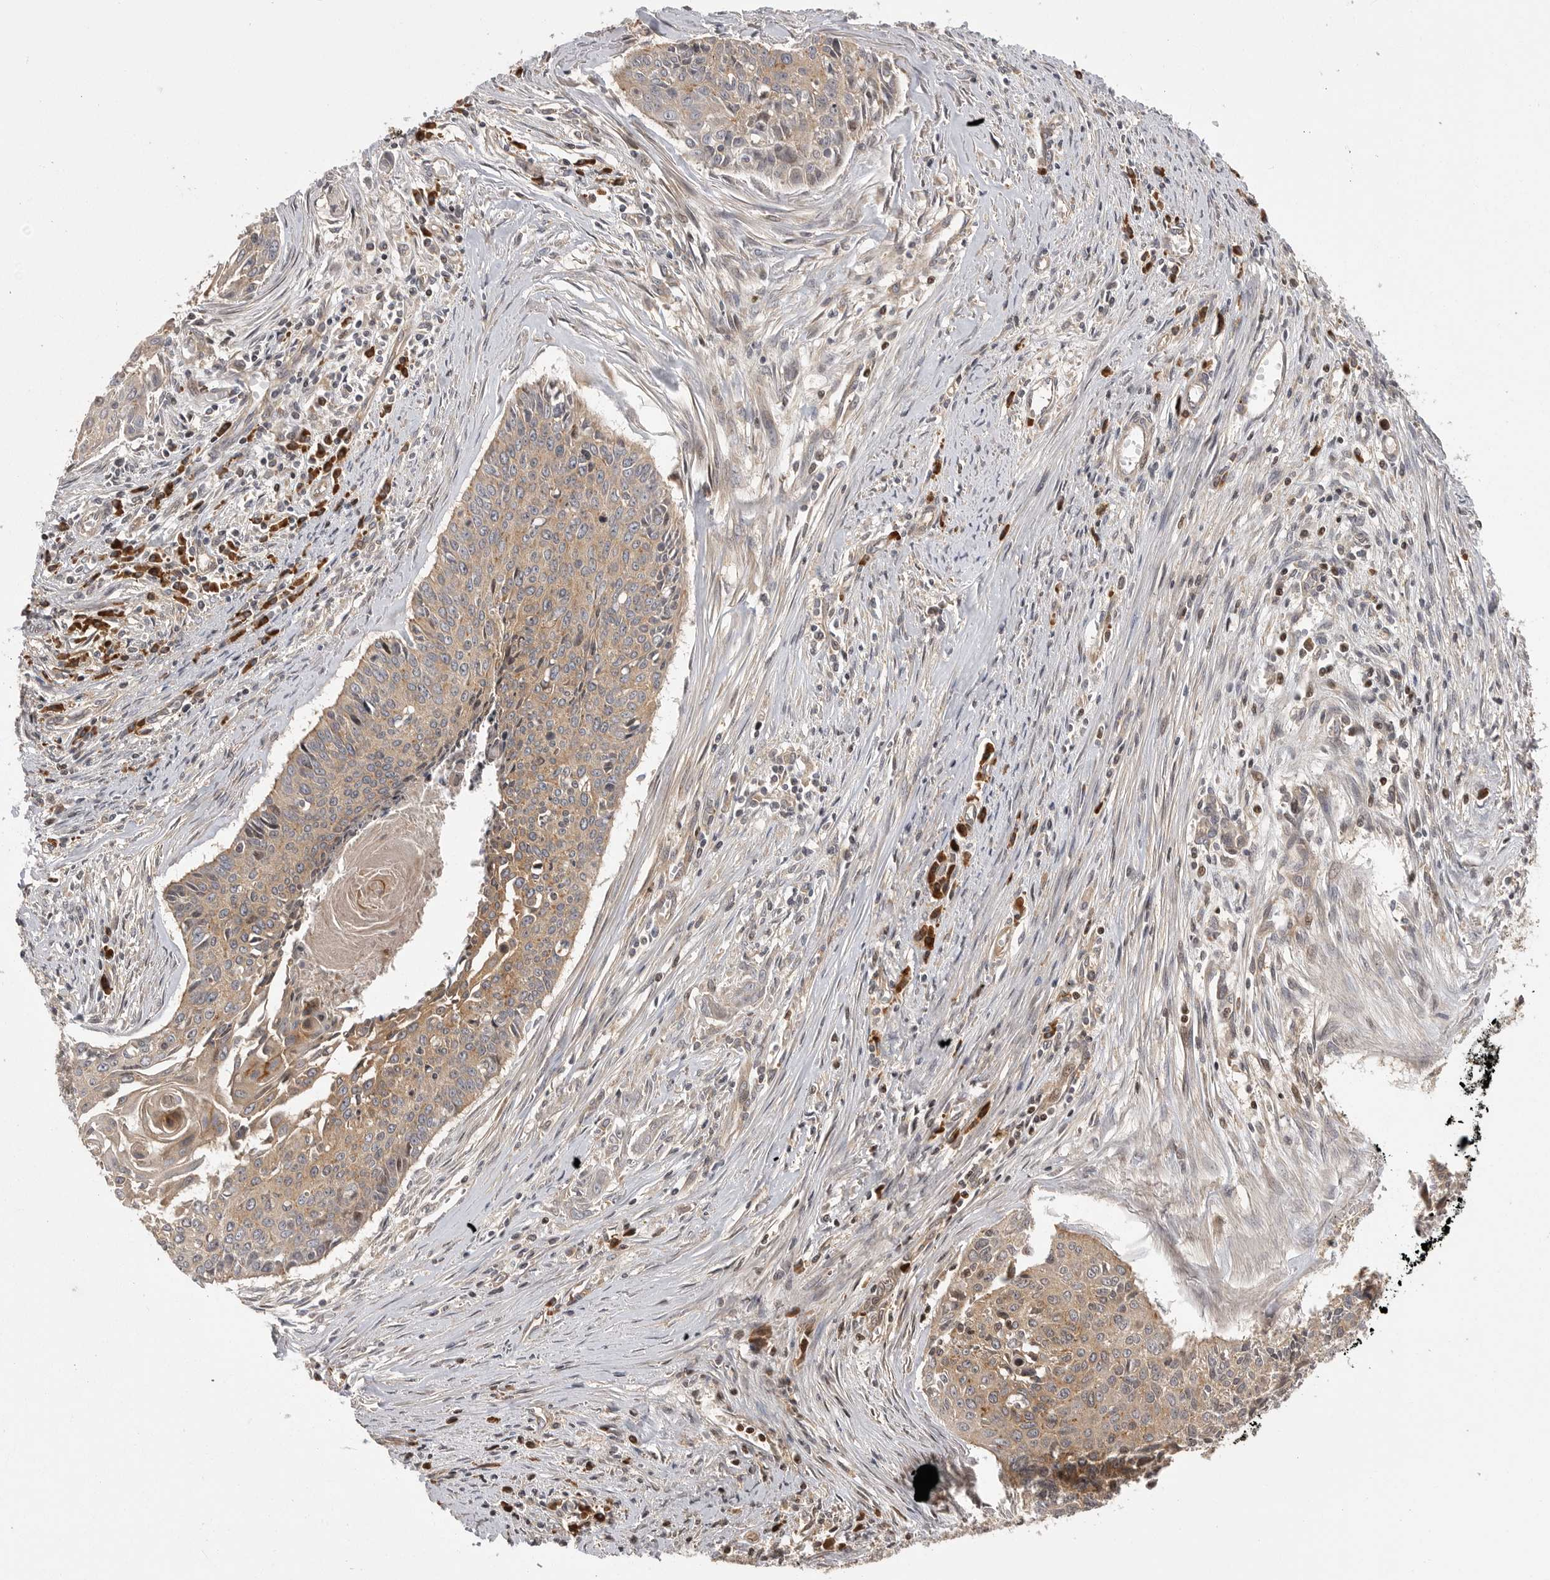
{"staining": {"intensity": "moderate", "quantity": ">75%", "location": "cytoplasmic/membranous"}, "tissue": "cervical cancer", "cell_type": "Tumor cells", "image_type": "cancer", "snomed": [{"axis": "morphology", "description": "Squamous cell carcinoma, NOS"}, {"axis": "topography", "description": "Cervix"}], "caption": "Moderate cytoplasmic/membranous staining is present in approximately >75% of tumor cells in squamous cell carcinoma (cervical).", "gene": "OXR1", "patient": {"sex": "female", "age": 55}}